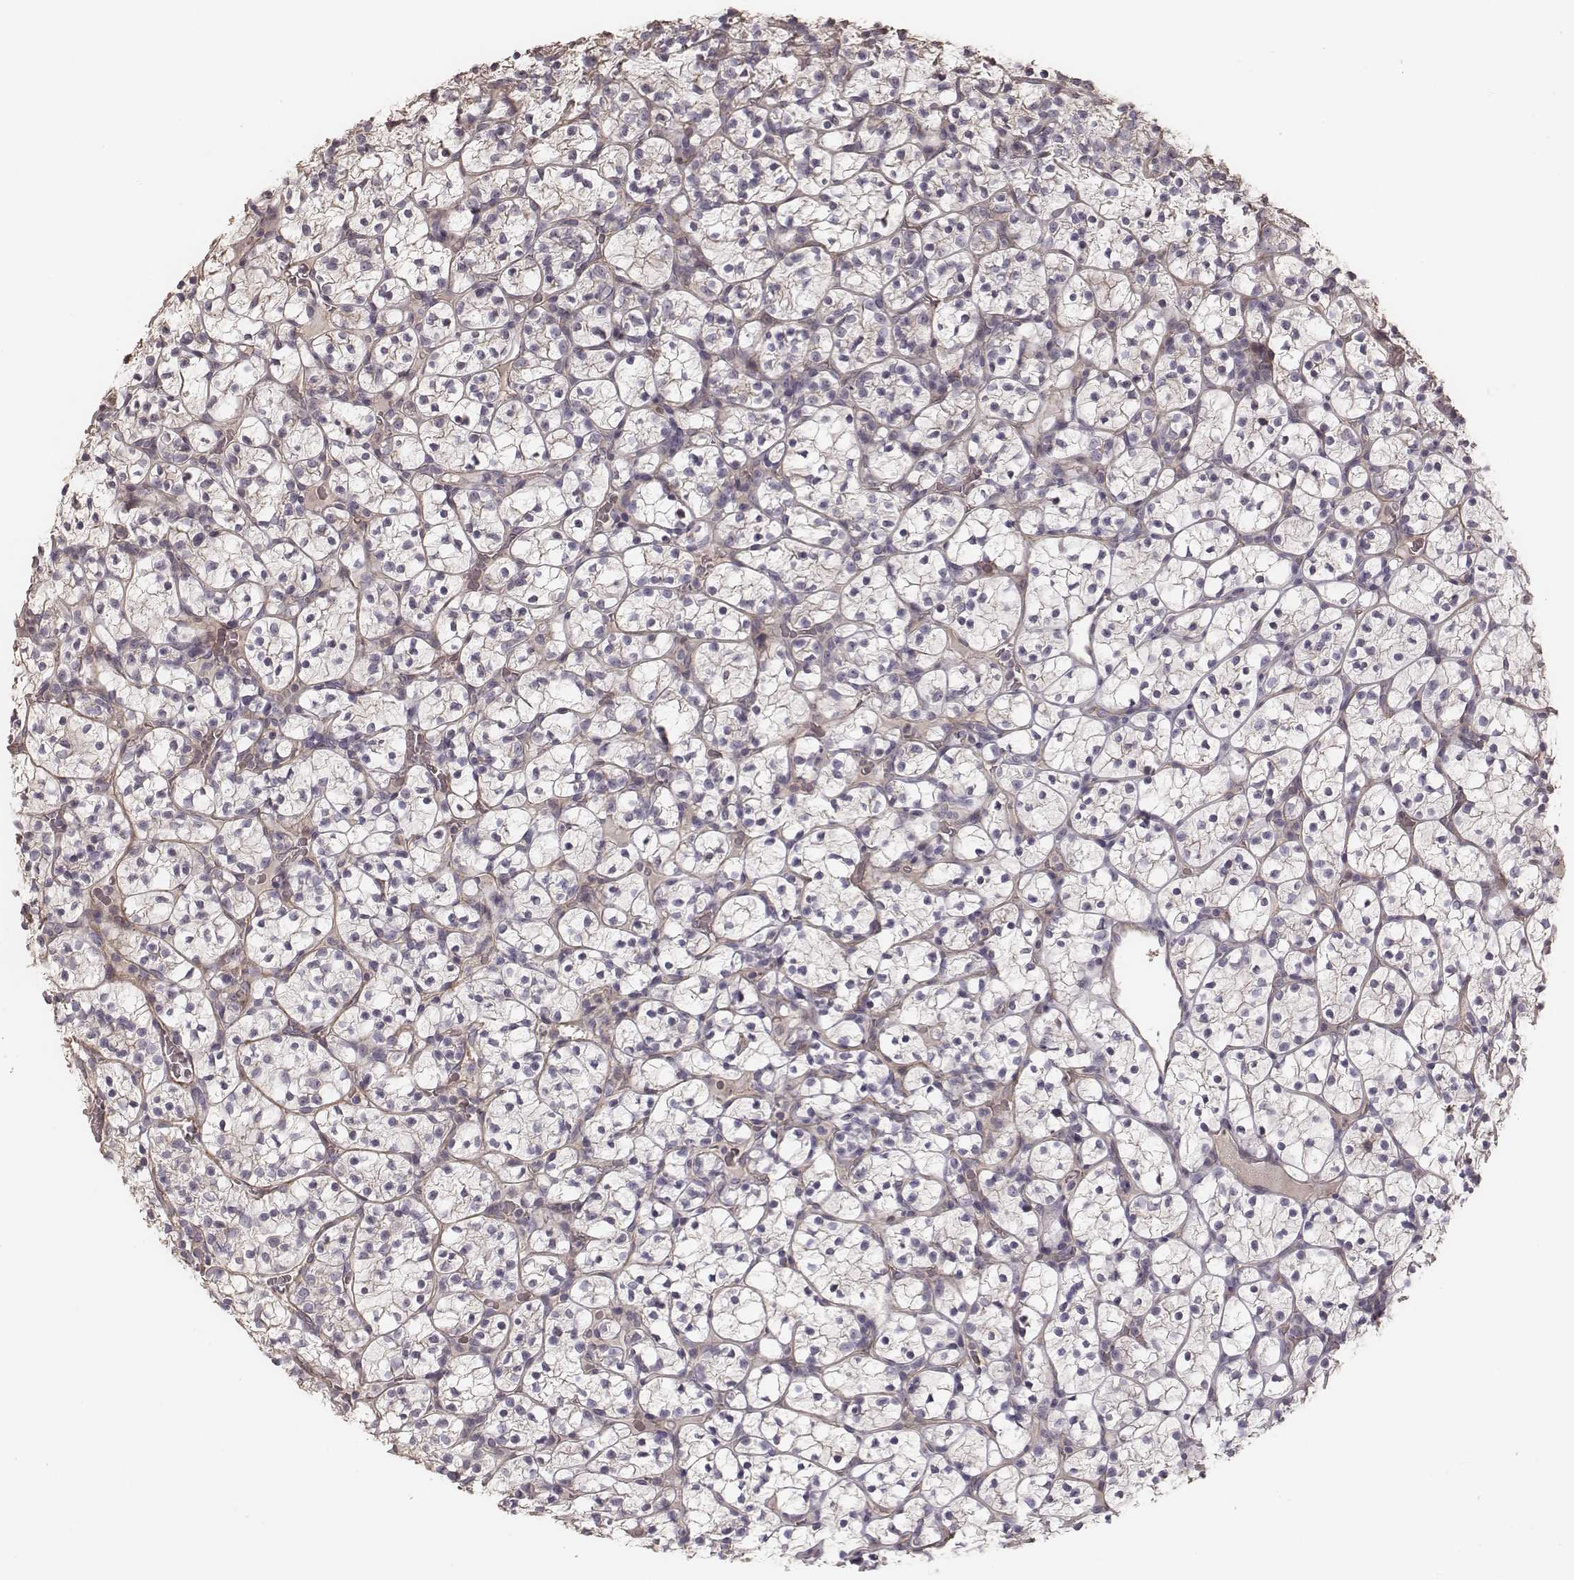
{"staining": {"intensity": "negative", "quantity": "none", "location": "none"}, "tissue": "renal cancer", "cell_type": "Tumor cells", "image_type": "cancer", "snomed": [{"axis": "morphology", "description": "Adenocarcinoma, NOS"}, {"axis": "topography", "description": "Kidney"}], "caption": "The micrograph displays no significant expression in tumor cells of renal cancer.", "gene": "OTOGL", "patient": {"sex": "female", "age": 89}}